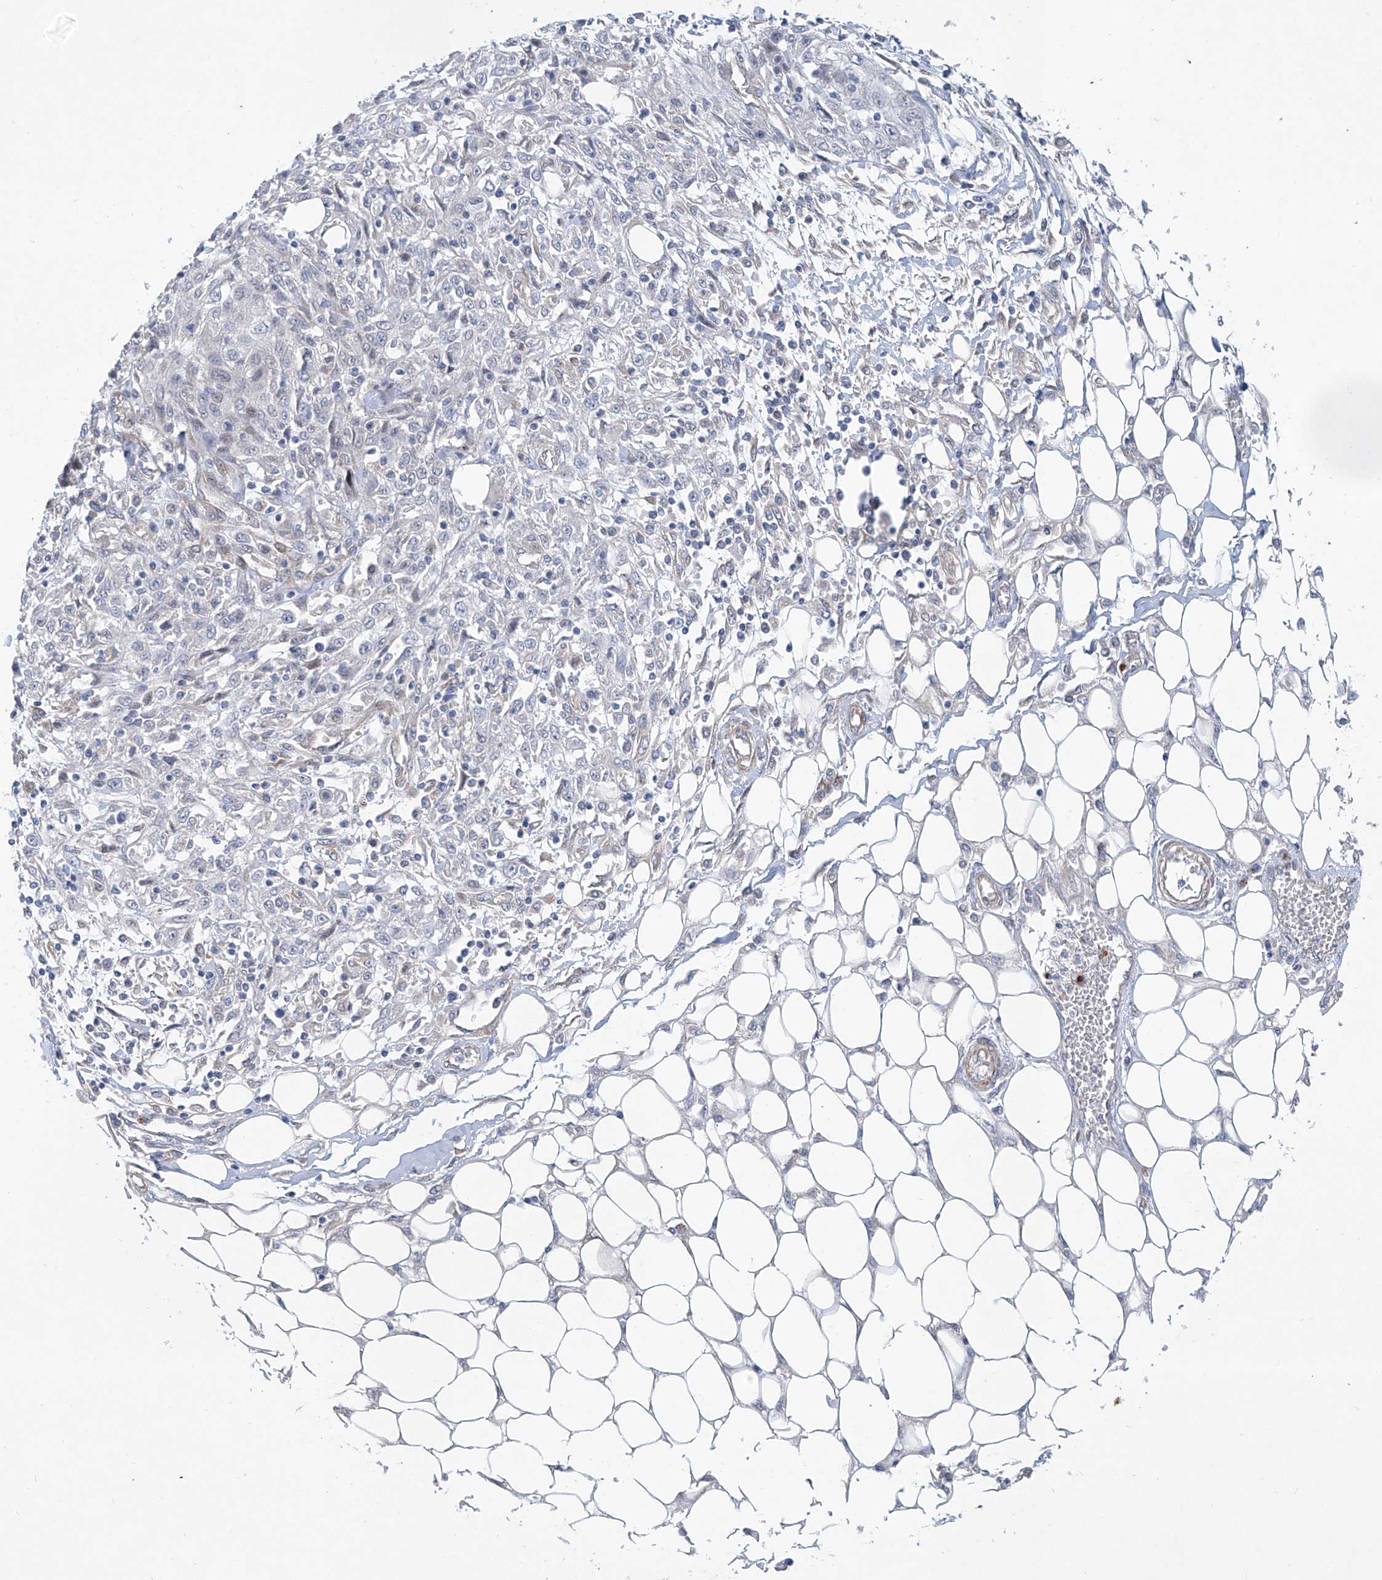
{"staining": {"intensity": "negative", "quantity": "none", "location": "none"}, "tissue": "skin cancer", "cell_type": "Tumor cells", "image_type": "cancer", "snomed": [{"axis": "morphology", "description": "Squamous cell carcinoma, NOS"}, {"axis": "morphology", "description": "Squamous cell carcinoma, metastatic, NOS"}, {"axis": "topography", "description": "Skin"}, {"axis": "topography", "description": "Lymph node"}], "caption": "An immunohistochemistry image of skin squamous cell carcinoma is shown. There is no staining in tumor cells of skin squamous cell carcinoma.", "gene": "KLC4", "patient": {"sex": "male", "age": 75}}